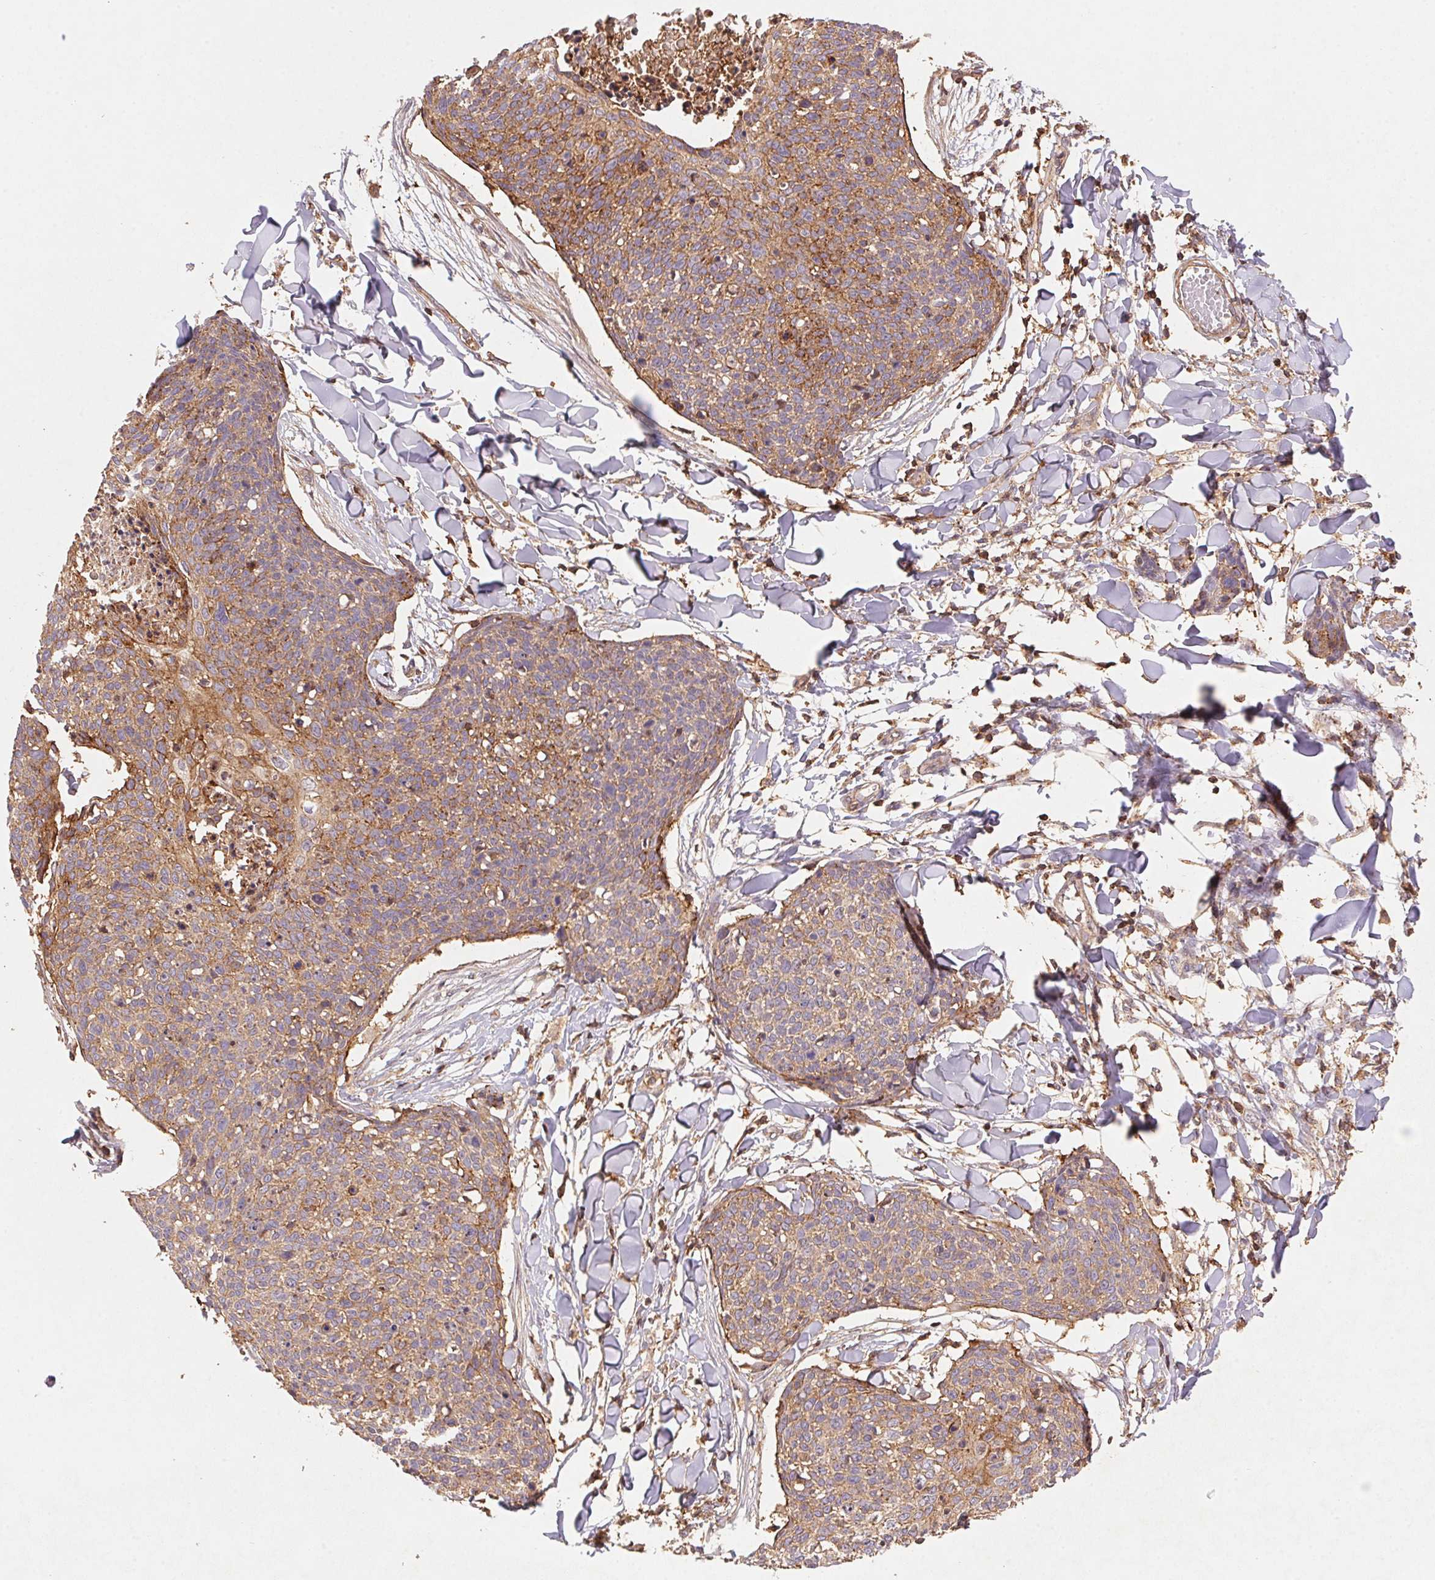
{"staining": {"intensity": "weak", "quantity": "25%-75%", "location": "cytoplasmic/membranous"}, "tissue": "skin cancer", "cell_type": "Tumor cells", "image_type": "cancer", "snomed": [{"axis": "morphology", "description": "Squamous cell carcinoma, NOS"}, {"axis": "topography", "description": "Skin"}, {"axis": "topography", "description": "Vulva"}], "caption": "Skin cancer stained for a protein (brown) demonstrates weak cytoplasmic/membranous positive staining in approximately 25%-75% of tumor cells.", "gene": "ATG10", "patient": {"sex": "female", "age": 75}}